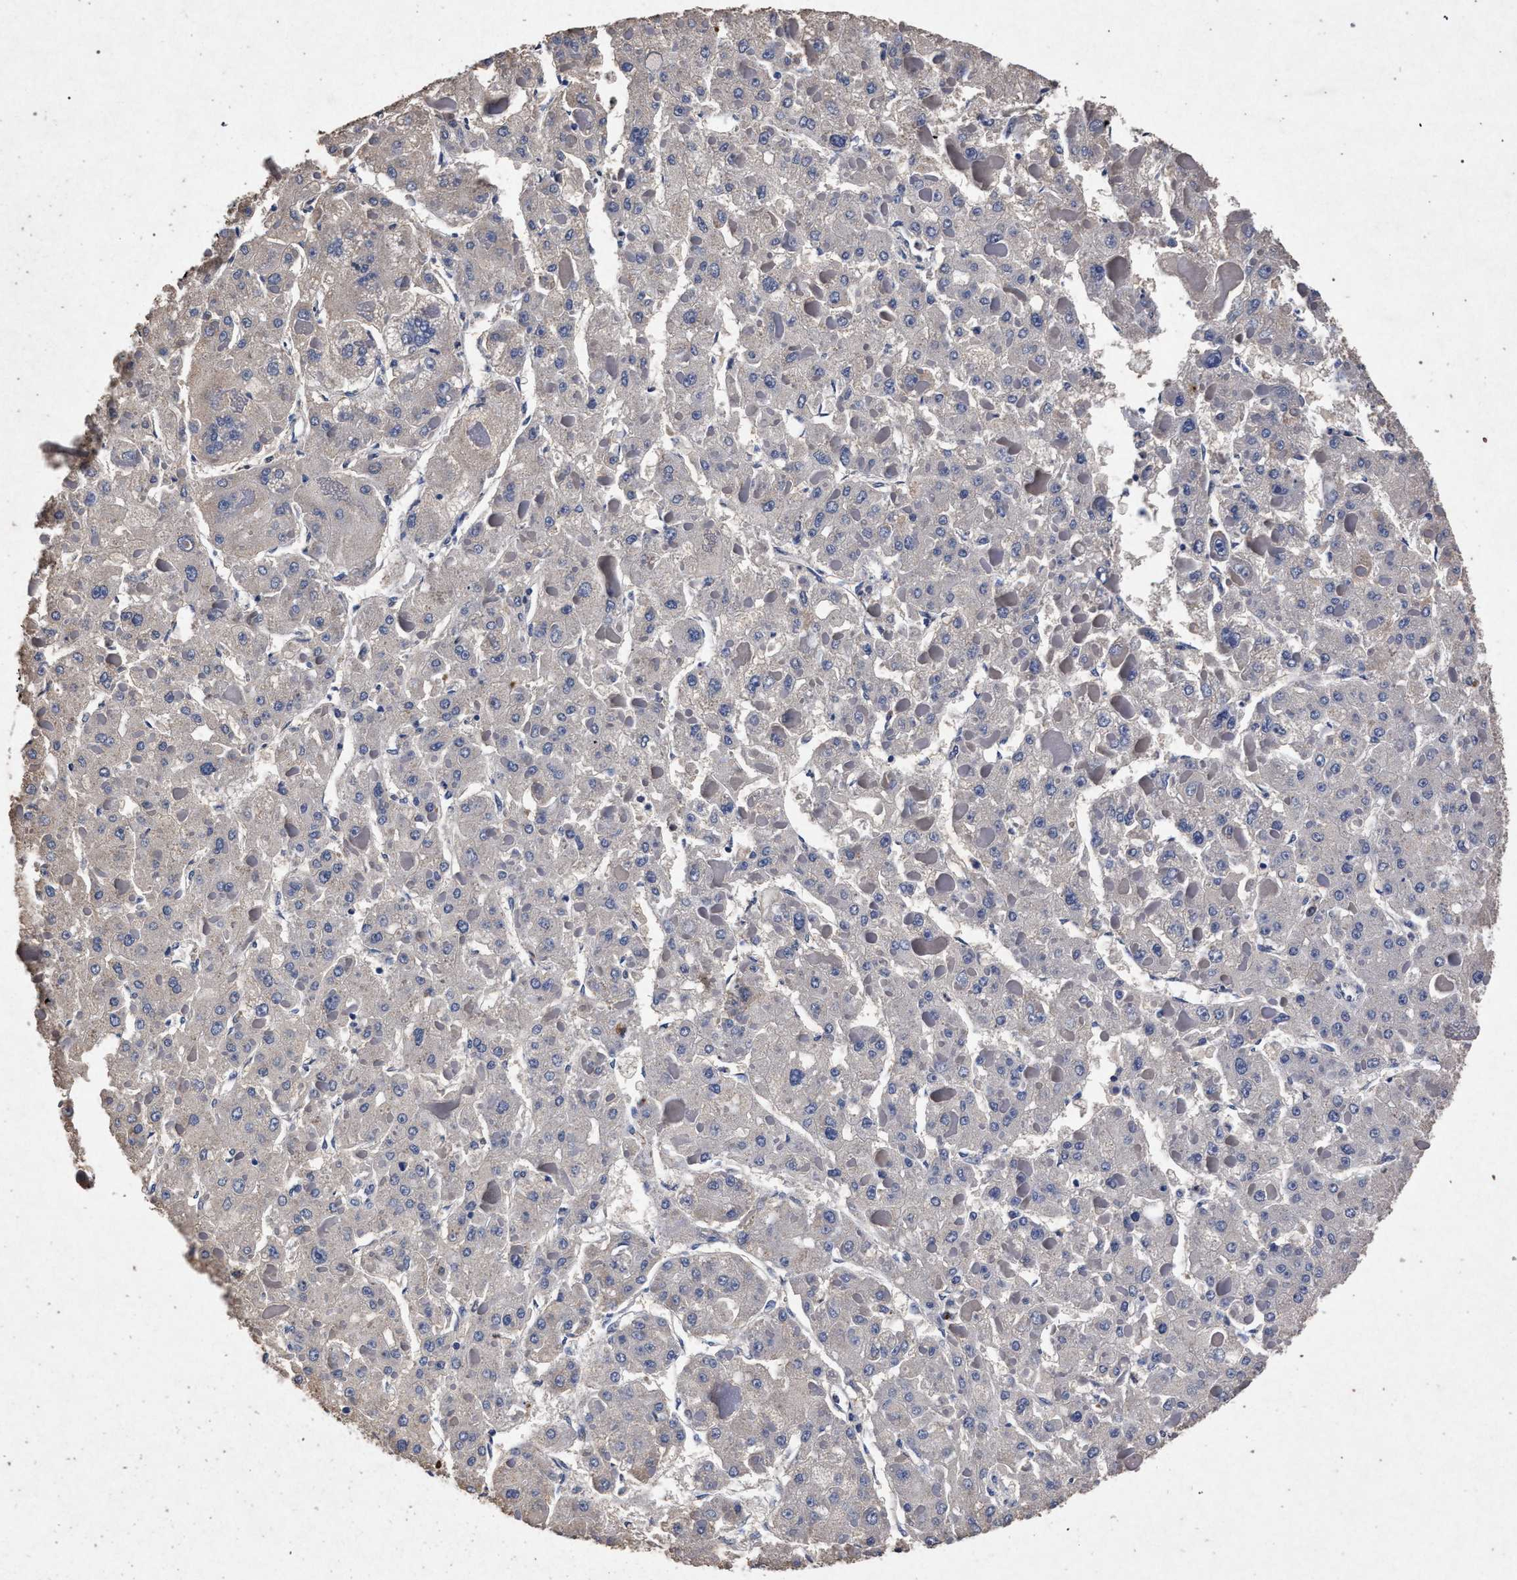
{"staining": {"intensity": "negative", "quantity": "none", "location": "none"}, "tissue": "liver cancer", "cell_type": "Tumor cells", "image_type": "cancer", "snomed": [{"axis": "morphology", "description": "Carcinoma, Hepatocellular, NOS"}, {"axis": "topography", "description": "Liver"}], "caption": "The immunohistochemistry histopathology image has no significant expression in tumor cells of liver hepatocellular carcinoma tissue.", "gene": "ATP1A2", "patient": {"sex": "female", "age": 73}}